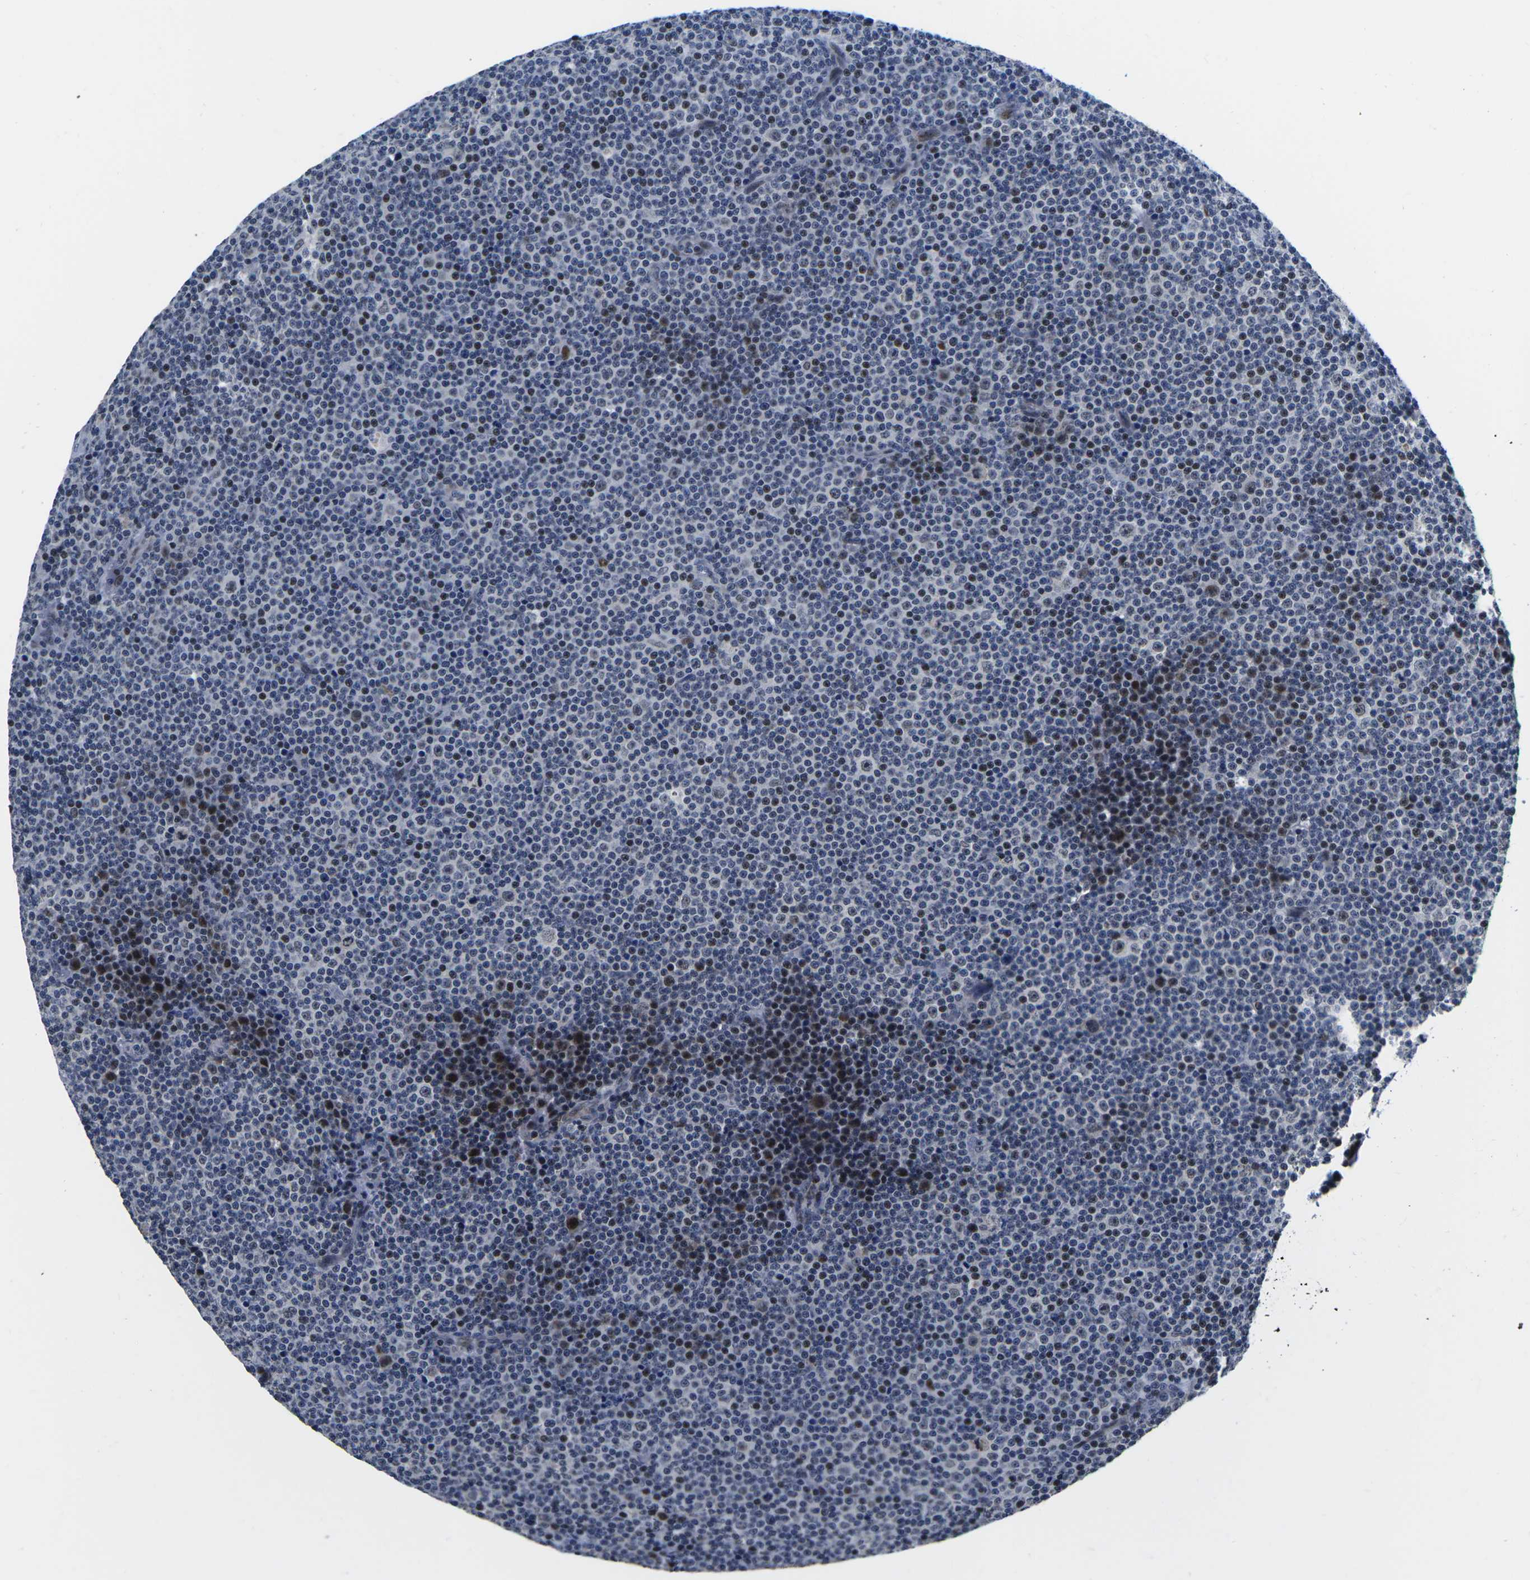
{"staining": {"intensity": "moderate", "quantity": "25%-75%", "location": "nuclear"}, "tissue": "lymphoma", "cell_type": "Tumor cells", "image_type": "cancer", "snomed": [{"axis": "morphology", "description": "Malignant lymphoma, non-Hodgkin's type, Low grade"}, {"axis": "topography", "description": "Lymph node"}], "caption": "Immunohistochemistry of lymphoma shows medium levels of moderate nuclear positivity in about 25%-75% of tumor cells.", "gene": "CDC73", "patient": {"sex": "female", "age": 67}}